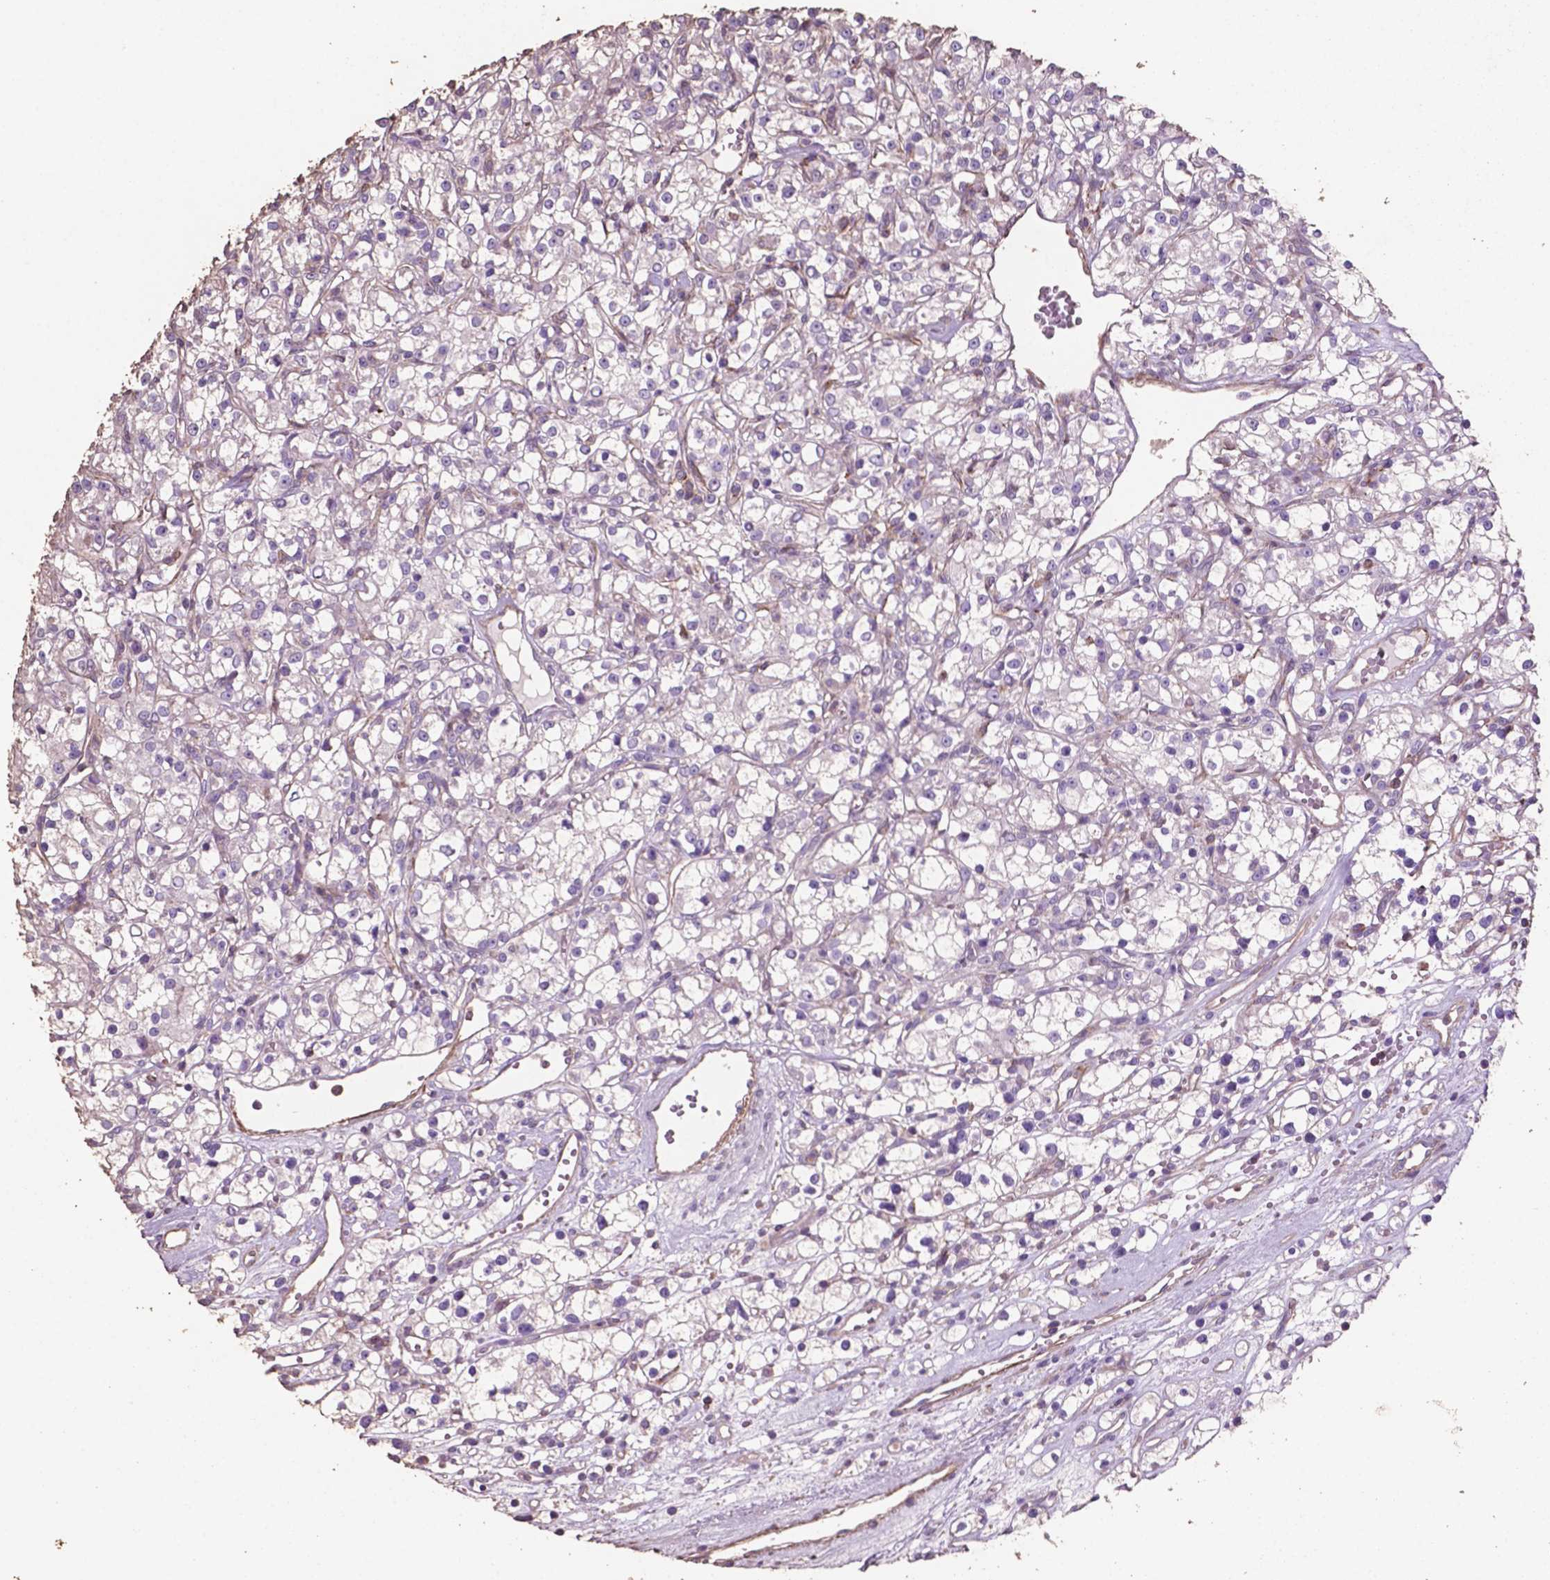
{"staining": {"intensity": "negative", "quantity": "none", "location": "none"}, "tissue": "renal cancer", "cell_type": "Tumor cells", "image_type": "cancer", "snomed": [{"axis": "morphology", "description": "Adenocarcinoma, NOS"}, {"axis": "topography", "description": "Kidney"}], "caption": "An IHC micrograph of adenocarcinoma (renal) is shown. There is no staining in tumor cells of adenocarcinoma (renal).", "gene": "COMMD4", "patient": {"sex": "female", "age": 59}}